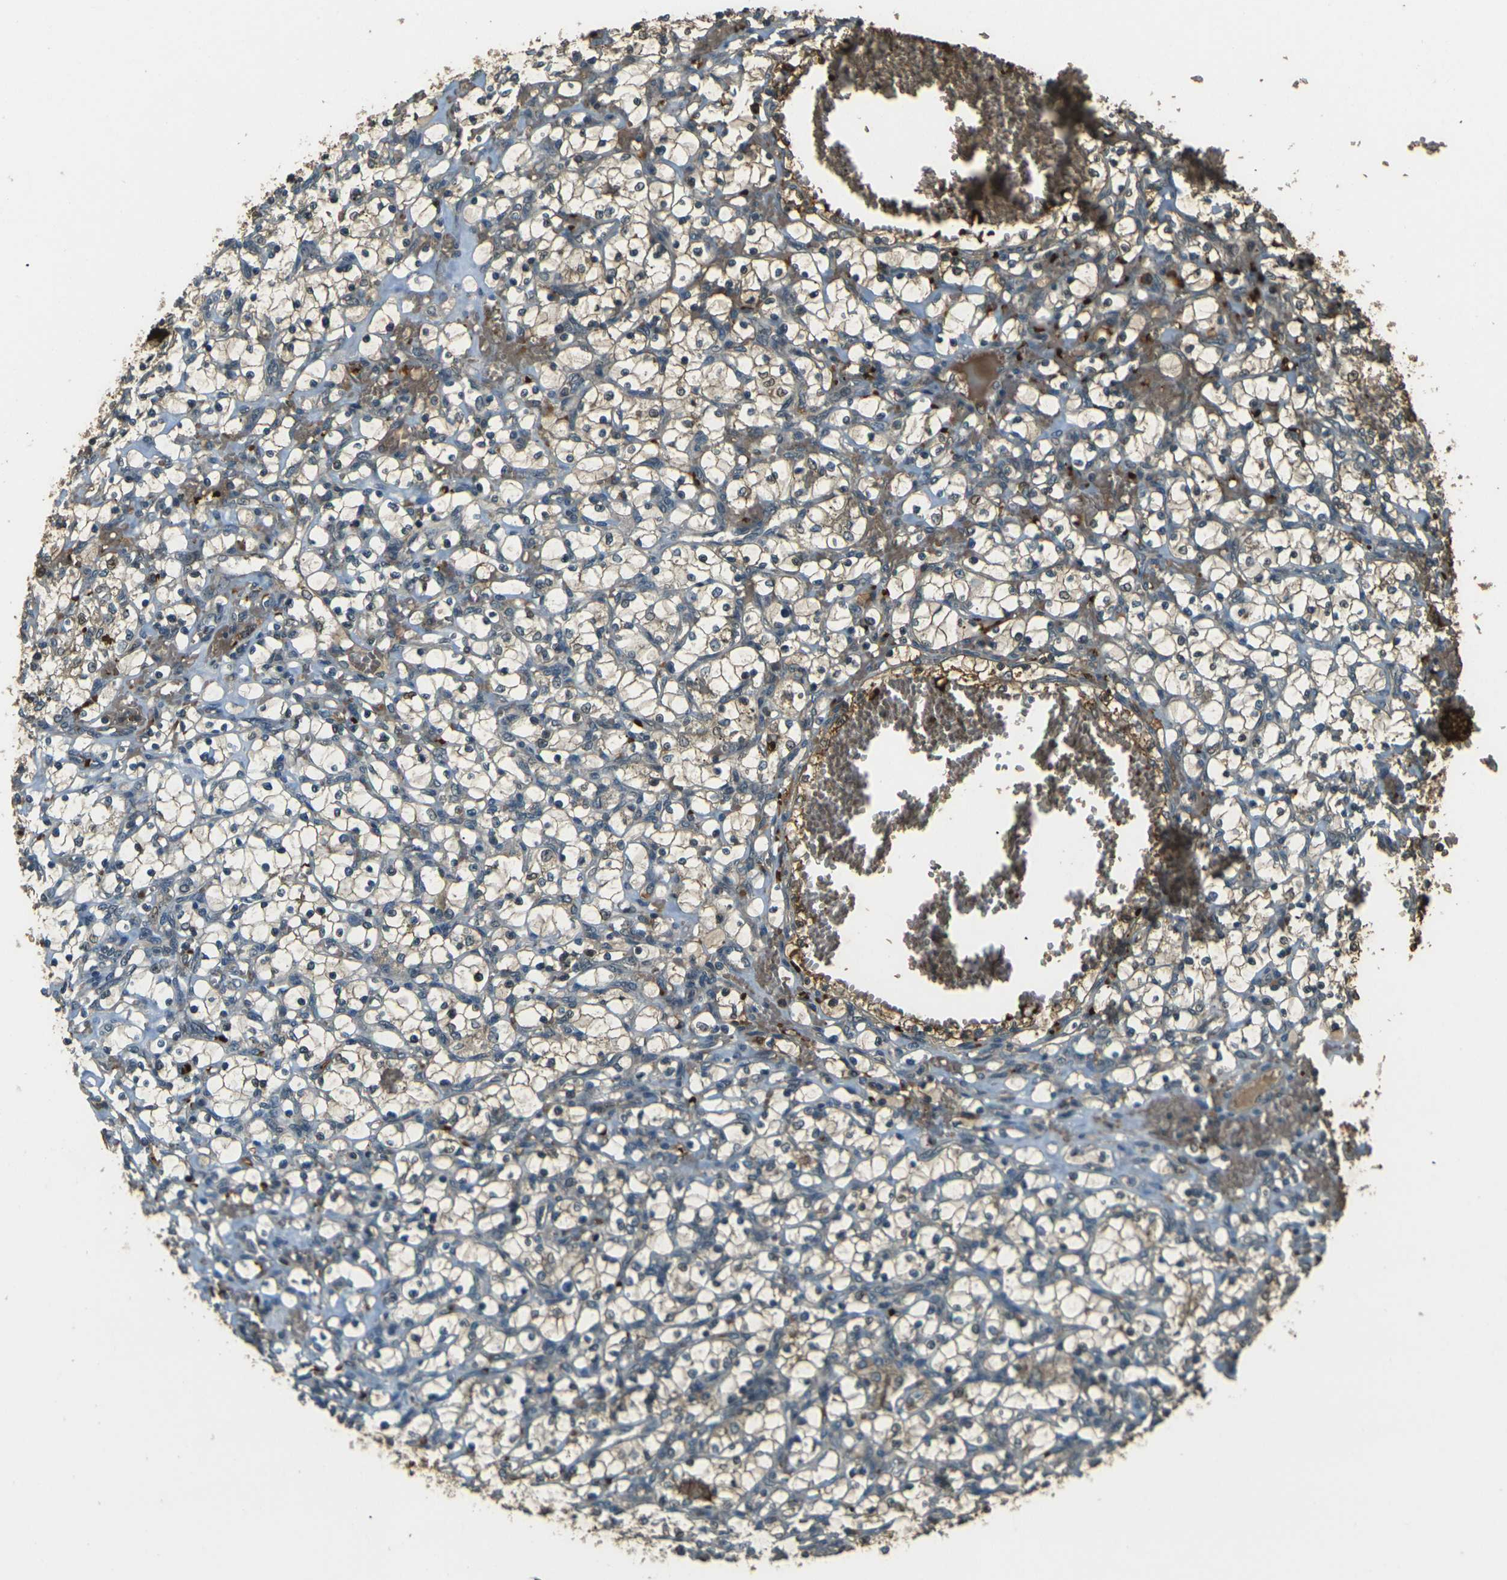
{"staining": {"intensity": "weak", "quantity": ">75%", "location": "cytoplasmic/membranous"}, "tissue": "renal cancer", "cell_type": "Tumor cells", "image_type": "cancer", "snomed": [{"axis": "morphology", "description": "Adenocarcinoma, NOS"}, {"axis": "topography", "description": "Kidney"}], "caption": "A brown stain shows weak cytoplasmic/membranous staining of a protein in human renal cancer (adenocarcinoma) tumor cells. The staining was performed using DAB, with brown indicating positive protein expression. Nuclei are stained blue with hematoxylin.", "gene": "TOR1A", "patient": {"sex": "female", "age": 69}}